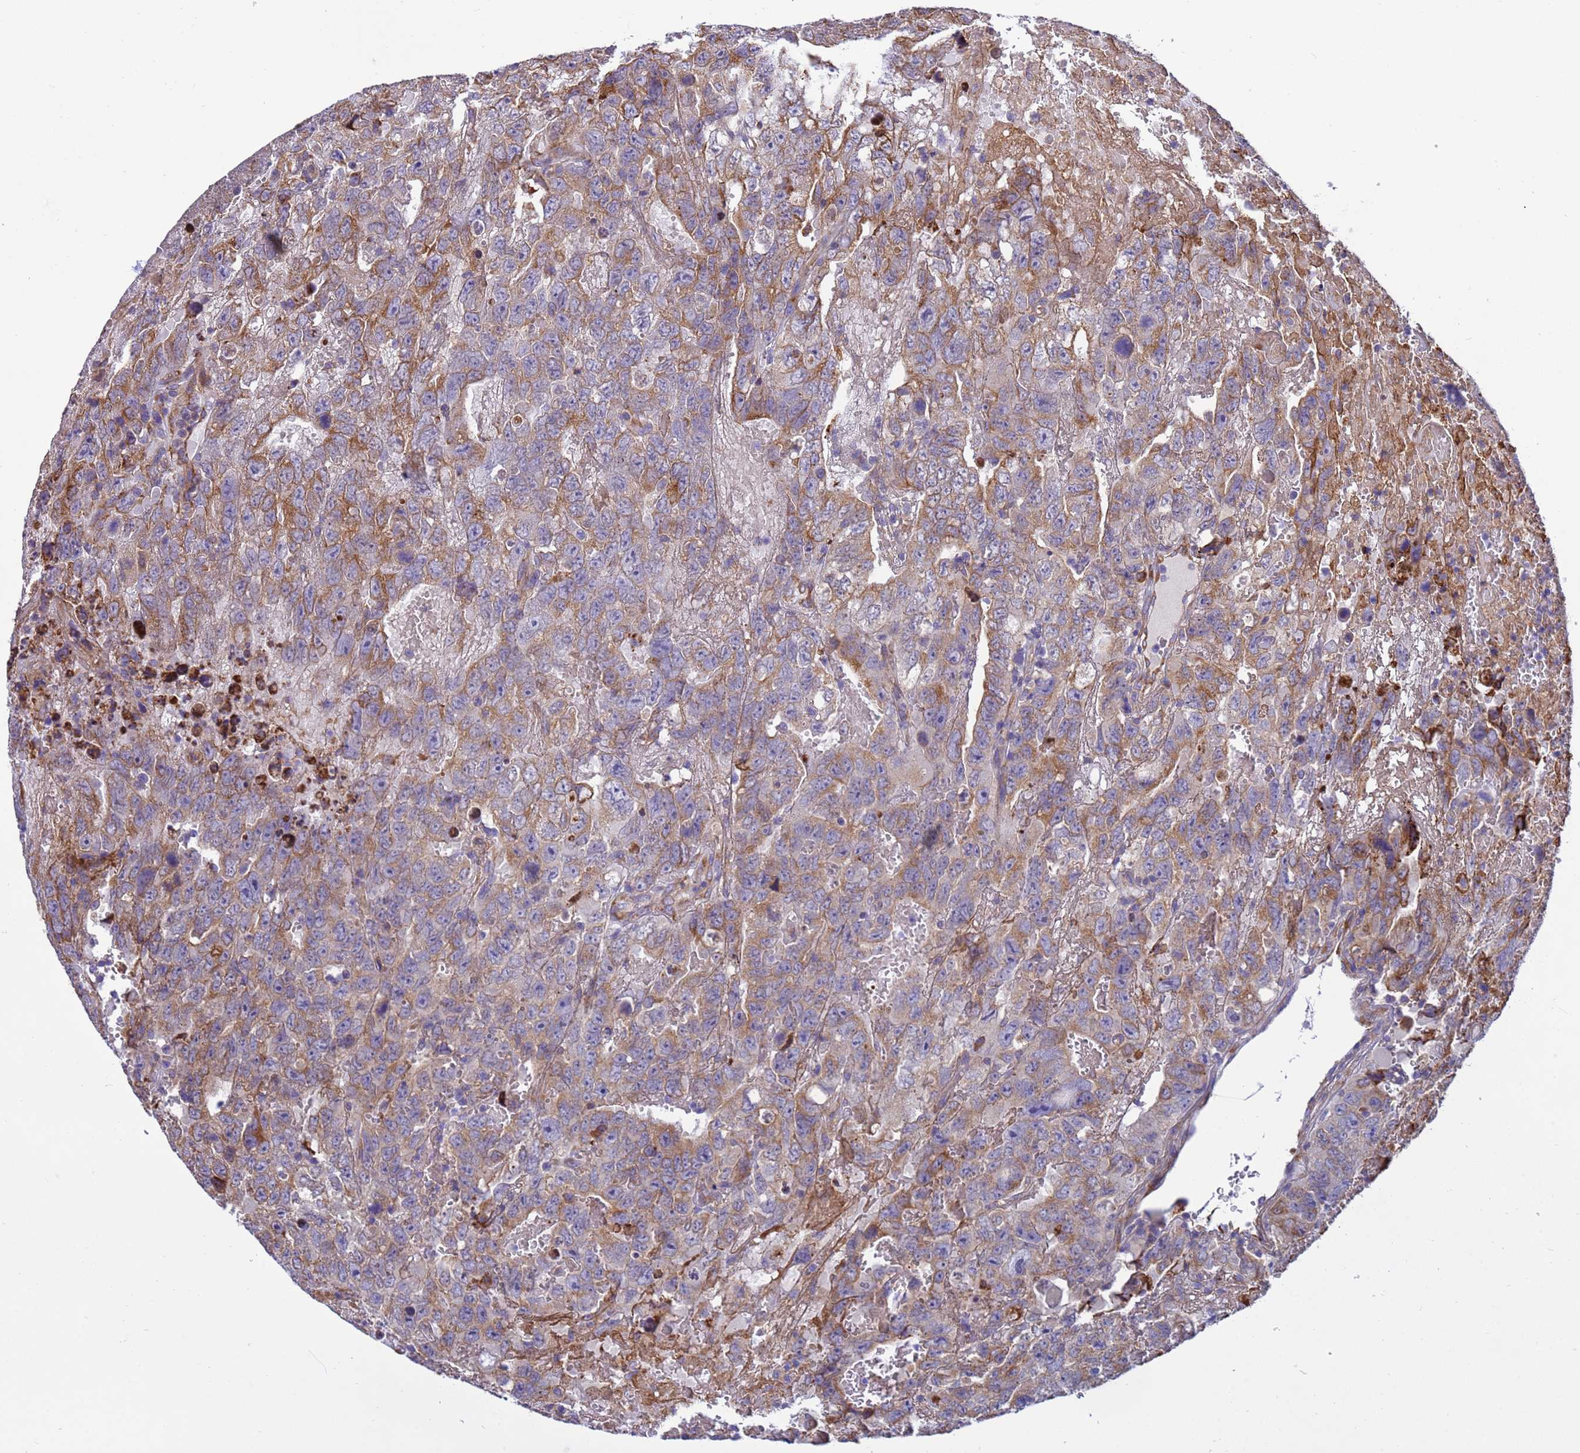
{"staining": {"intensity": "moderate", "quantity": ">75%", "location": "cytoplasmic/membranous"}, "tissue": "testis cancer", "cell_type": "Tumor cells", "image_type": "cancer", "snomed": [{"axis": "morphology", "description": "Carcinoma, Embryonal, NOS"}, {"axis": "topography", "description": "Testis"}], "caption": "Tumor cells show medium levels of moderate cytoplasmic/membranous staining in about >75% of cells in testis cancer.", "gene": "THAP5", "patient": {"sex": "male", "age": 45}}